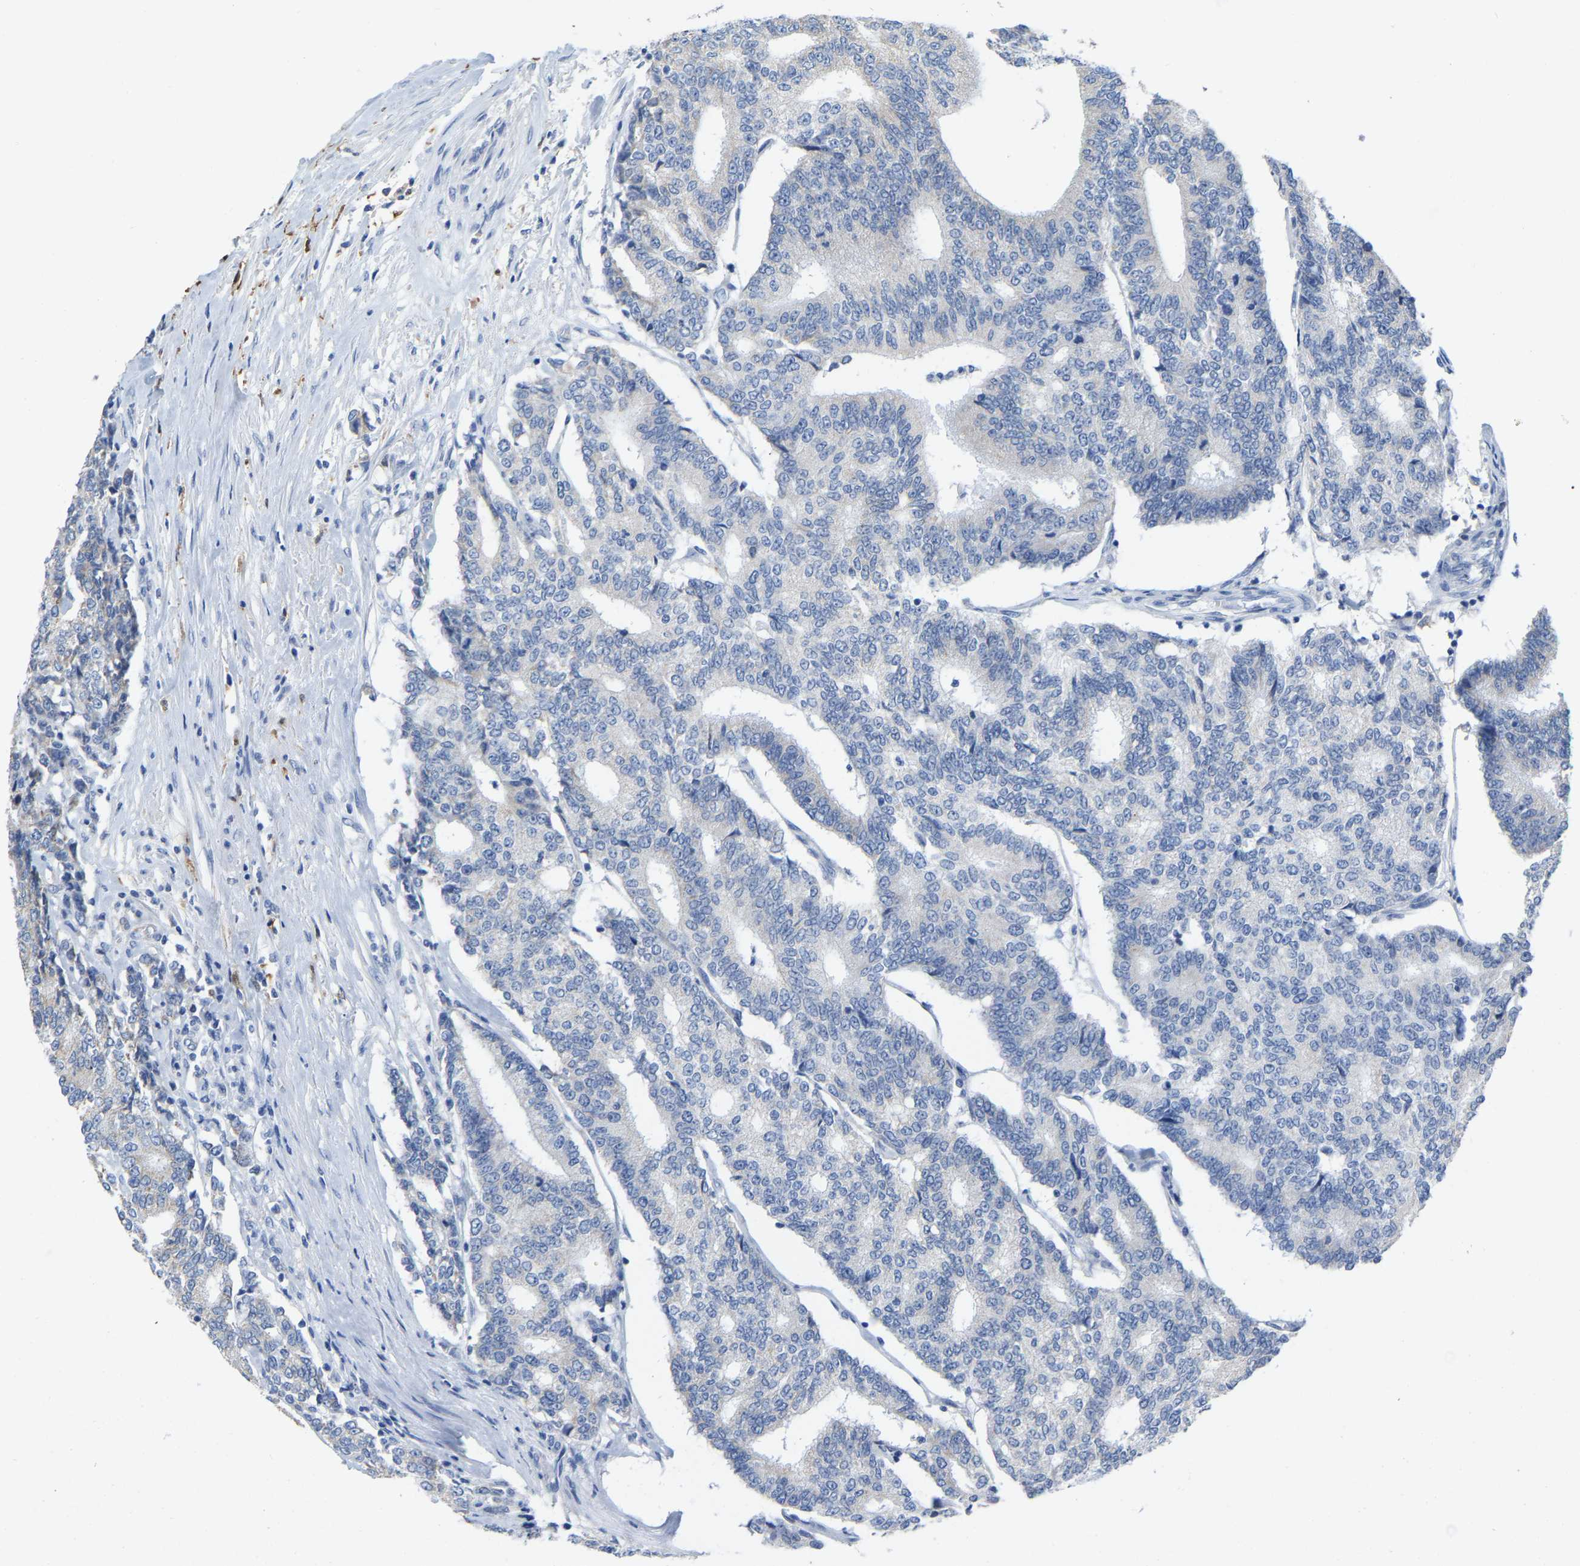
{"staining": {"intensity": "negative", "quantity": "none", "location": "none"}, "tissue": "prostate cancer", "cell_type": "Tumor cells", "image_type": "cancer", "snomed": [{"axis": "morphology", "description": "Normal tissue, NOS"}, {"axis": "morphology", "description": "Adenocarcinoma, High grade"}, {"axis": "topography", "description": "Prostate"}, {"axis": "topography", "description": "Seminal veicle"}], "caption": "Tumor cells are negative for protein expression in human prostate adenocarcinoma (high-grade).", "gene": "ULBP2", "patient": {"sex": "male", "age": 55}}